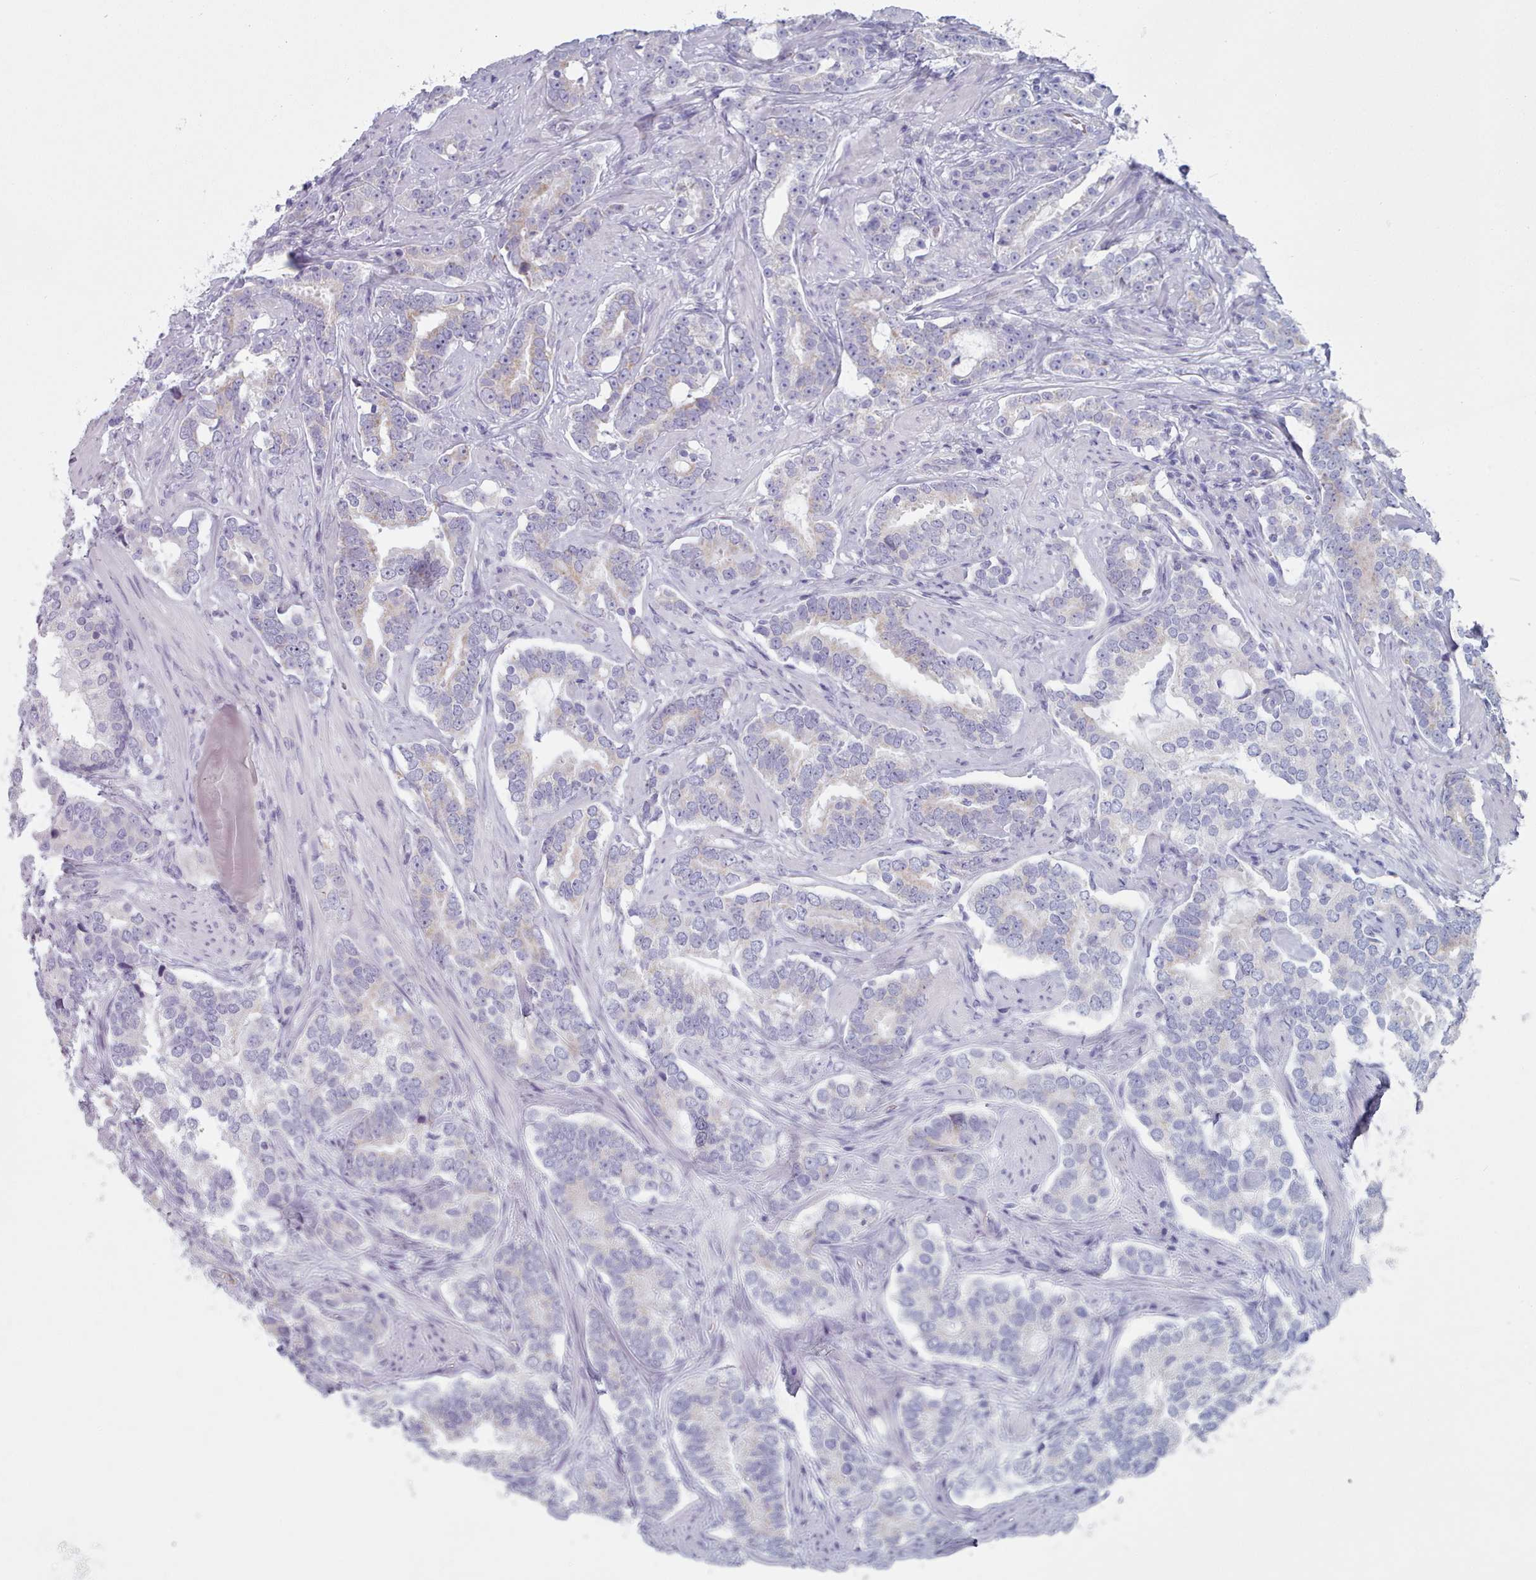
{"staining": {"intensity": "negative", "quantity": "none", "location": "none"}, "tissue": "prostate cancer", "cell_type": "Tumor cells", "image_type": "cancer", "snomed": [{"axis": "morphology", "description": "Adenocarcinoma, High grade"}, {"axis": "topography", "description": "Prostate"}], "caption": "Immunohistochemistry (IHC) image of prostate cancer stained for a protein (brown), which demonstrates no positivity in tumor cells. The staining was performed using DAB (3,3'-diaminobenzidine) to visualize the protein expression in brown, while the nuclei were stained in blue with hematoxylin (Magnification: 20x).", "gene": "HAO1", "patient": {"sex": "male", "age": 64}}